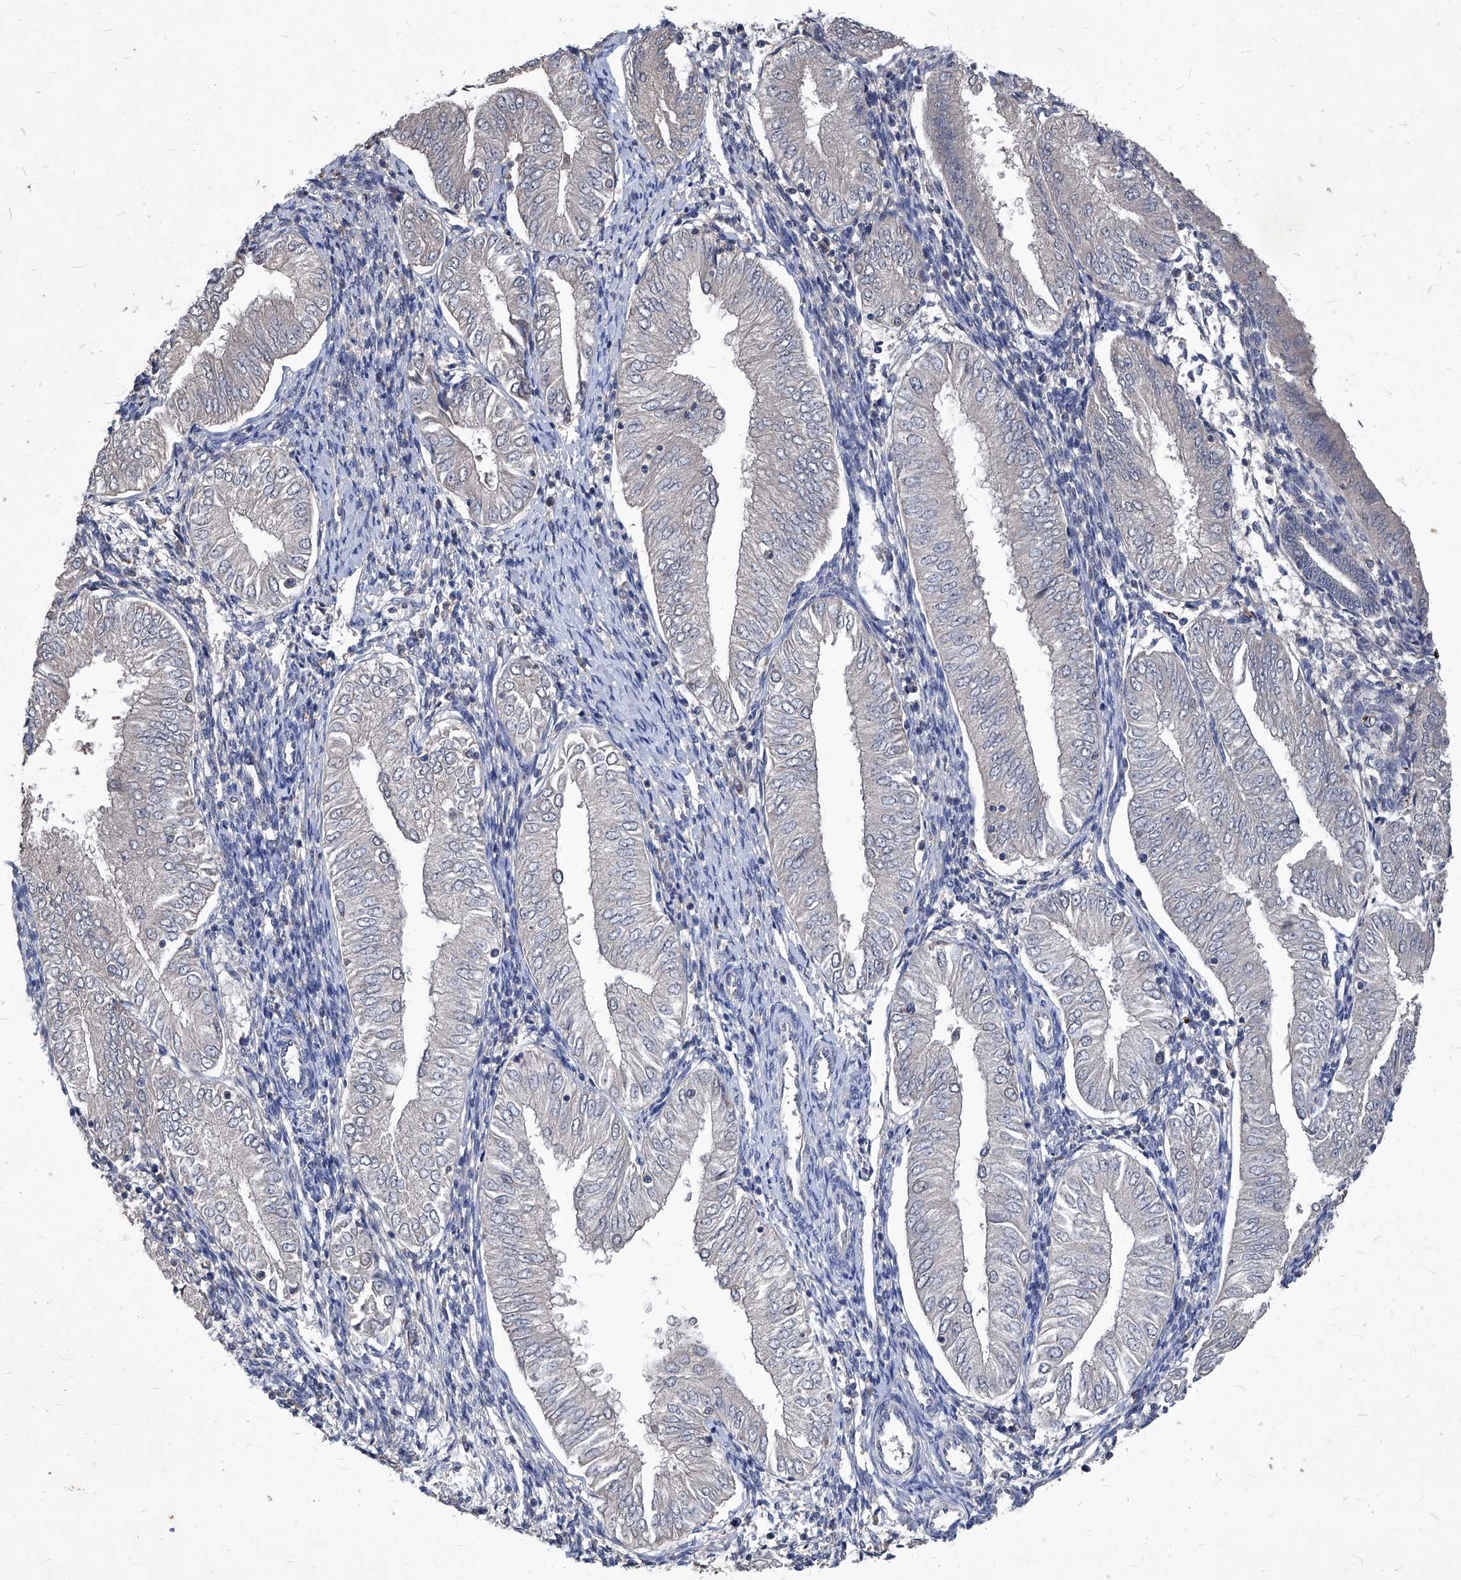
{"staining": {"intensity": "negative", "quantity": "none", "location": "none"}, "tissue": "endometrial cancer", "cell_type": "Tumor cells", "image_type": "cancer", "snomed": [{"axis": "morphology", "description": "Adenocarcinoma, NOS"}, {"axis": "topography", "description": "Endometrium"}], "caption": "There is no significant expression in tumor cells of adenocarcinoma (endometrial). (IHC, brightfield microscopy, high magnification).", "gene": "SYNGR1", "patient": {"sex": "female", "age": 53}}